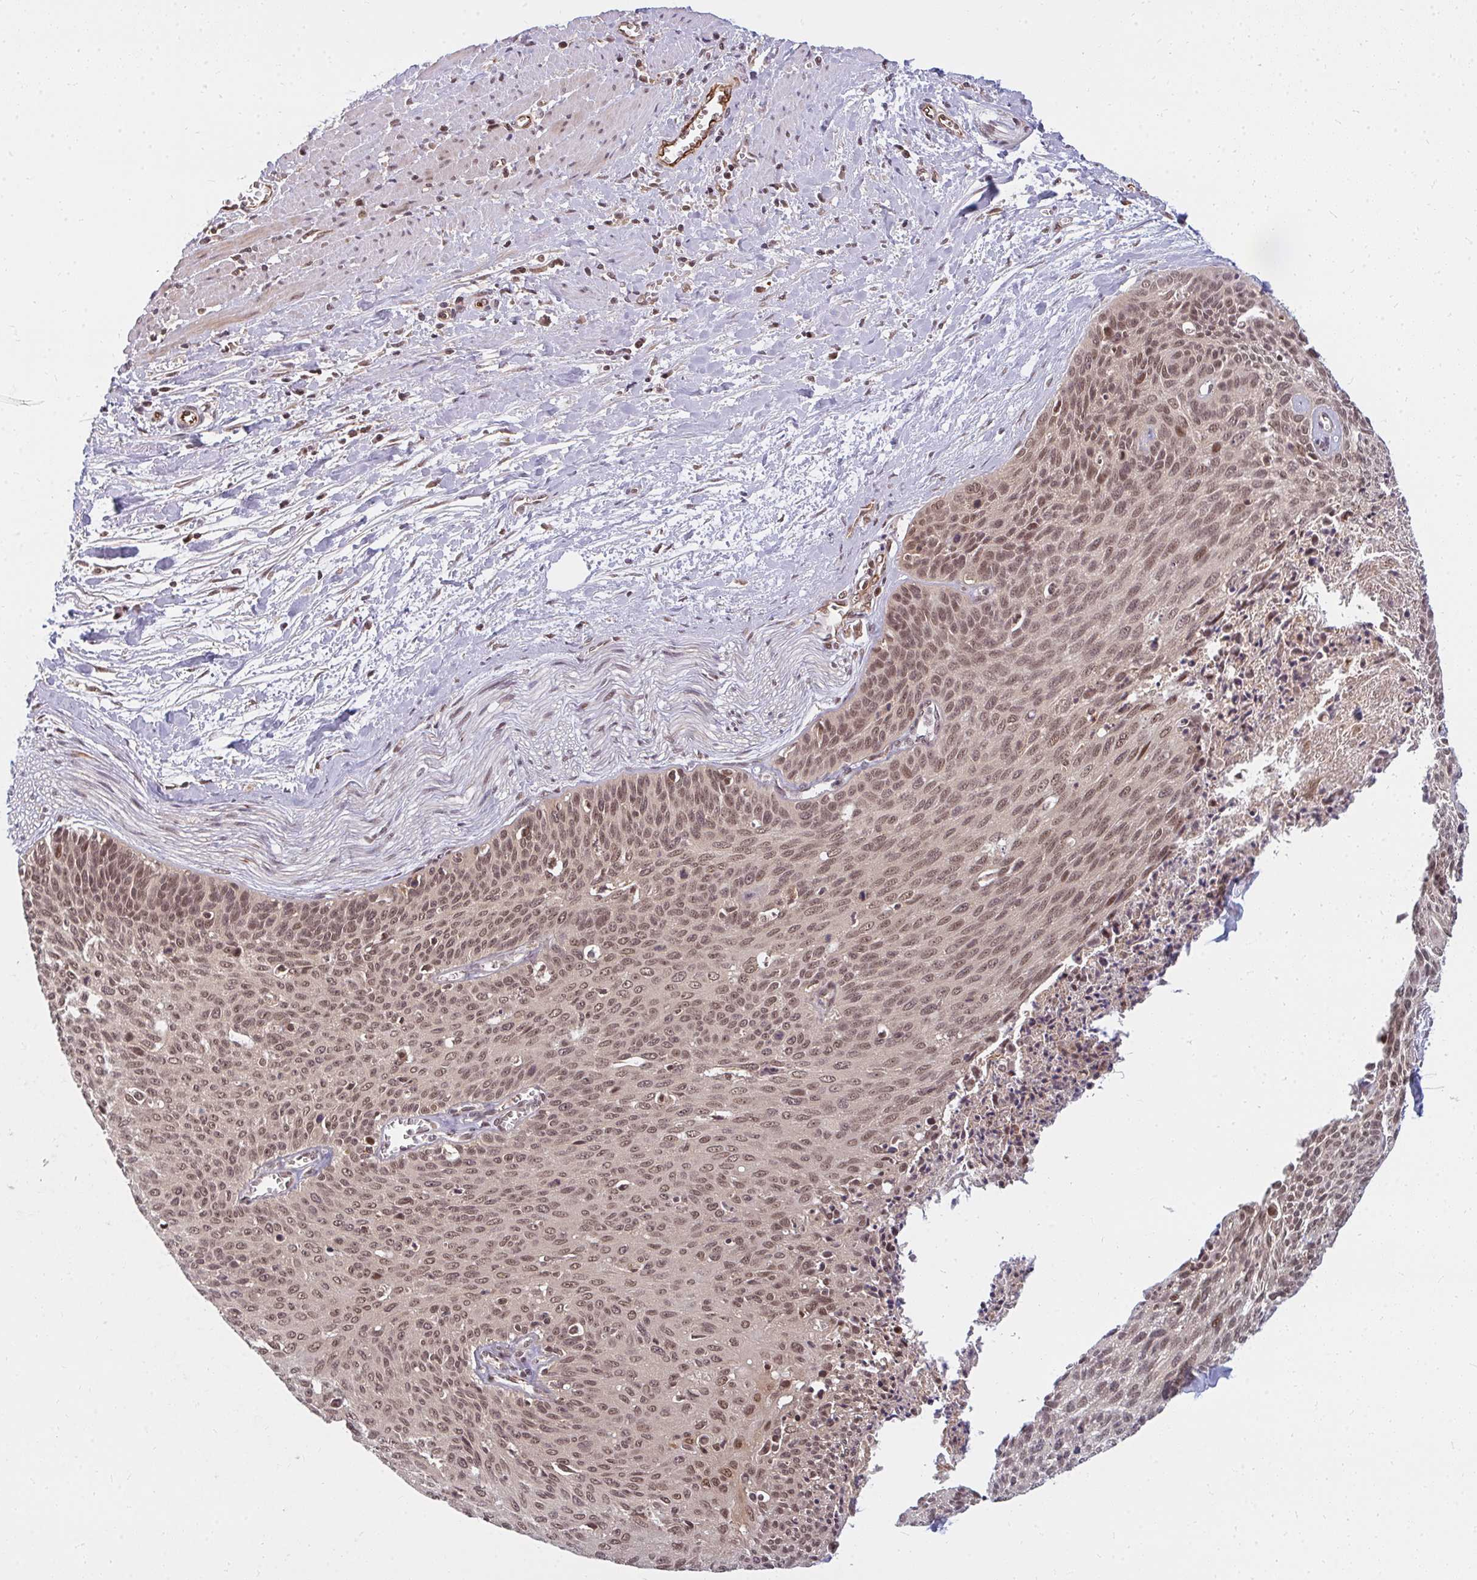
{"staining": {"intensity": "moderate", "quantity": ">75%", "location": "nuclear"}, "tissue": "cervical cancer", "cell_type": "Tumor cells", "image_type": "cancer", "snomed": [{"axis": "morphology", "description": "Squamous cell carcinoma, NOS"}, {"axis": "topography", "description": "Cervix"}], "caption": "Squamous cell carcinoma (cervical) was stained to show a protein in brown. There is medium levels of moderate nuclear expression in about >75% of tumor cells. The protein of interest is shown in brown color, while the nuclei are stained blue.", "gene": "GTF3C6", "patient": {"sex": "female", "age": 55}}